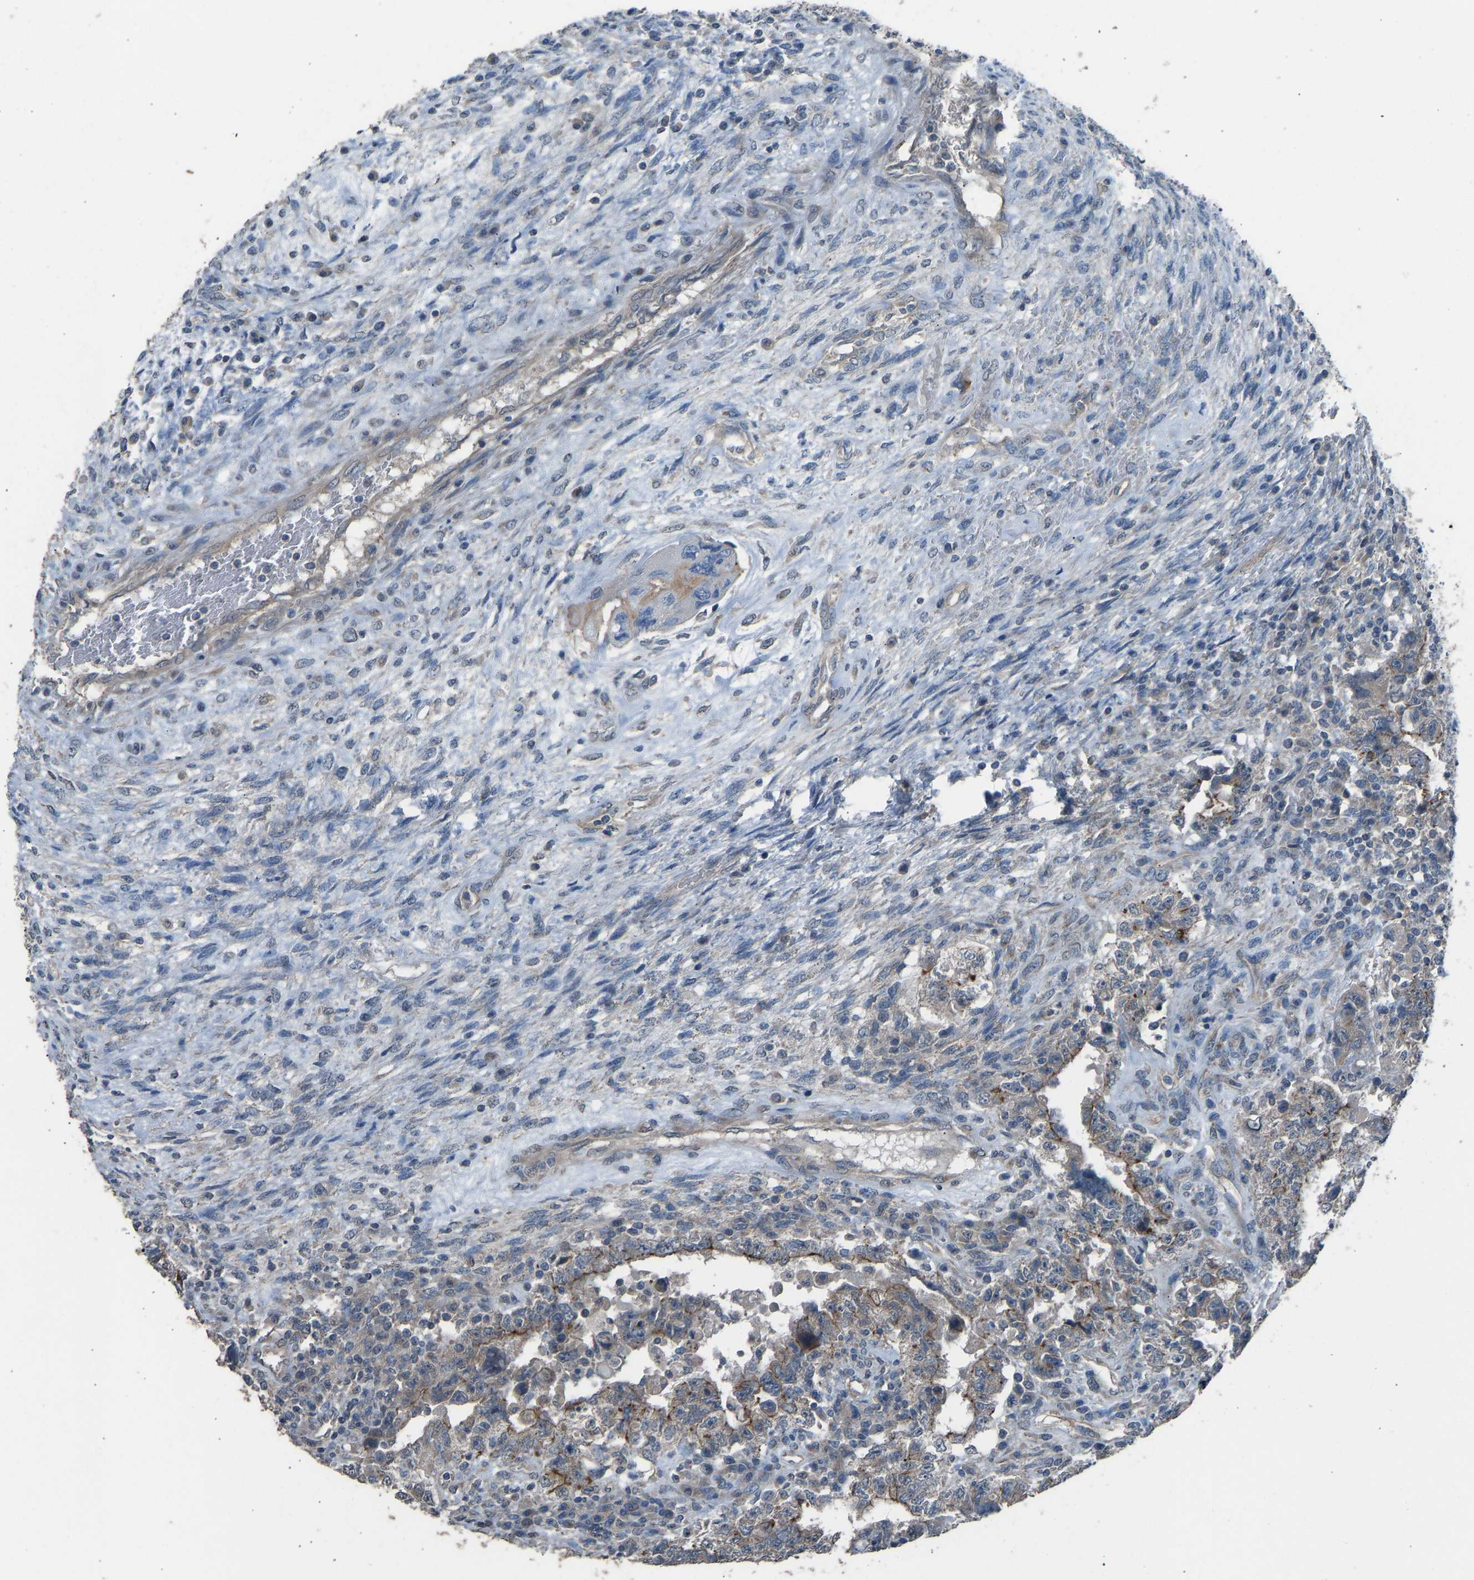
{"staining": {"intensity": "moderate", "quantity": "<25%", "location": "cytoplasmic/membranous"}, "tissue": "testis cancer", "cell_type": "Tumor cells", "image_type": "cancer", "snomed": [{"axis": "morphology", "description": "Carcinoma, Embryonal, NOS"}, {"axis": "topography", "description": "Testis"}], "caption": "The micrograph shows a brown stain indicating the presence of a protein in the cytoplasmic/membranous of tumor cells in testis cancer. (Stains: DAB in brown, nuclei in blue, Microscopy: brightfield microscopy at high magnification).", "gene": "SLC43A1", "patient": {"sex": "male", "age": 26}}